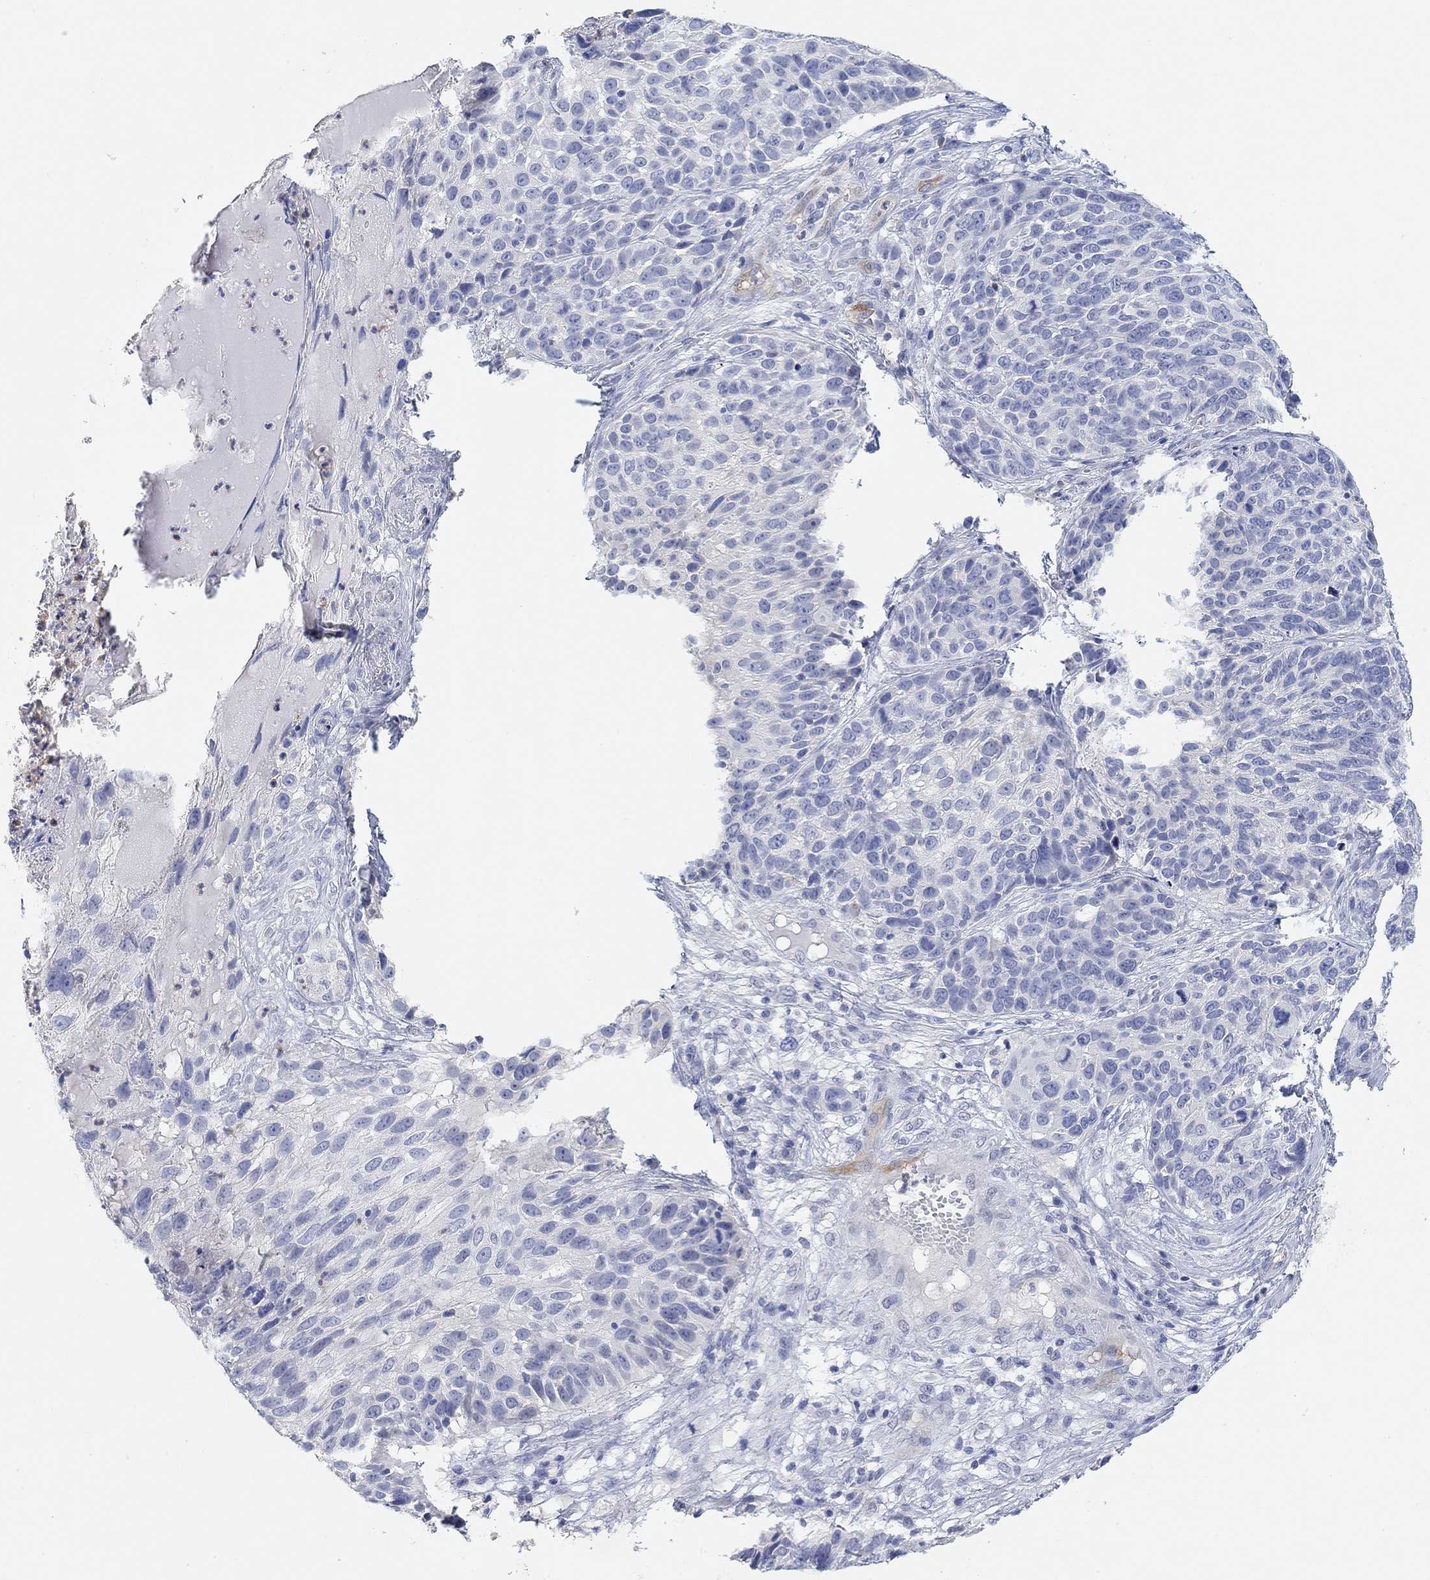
{"staining": {"intensity": "negative", "quantity": "none", "location": "none"}, "tissue": "skin cancer", "cell_type": "Tumor cells", "image_type": "cancer", "snomed": [{"axis": "morphology", "description": "Squamous cell carcinoma, NOS"}, {"axis": "topography", "description": "Skin"}], "caption": "There is no significant positivity in tumor cells of skin cancer (squamous cell carcinoma).", "gene": "VAT1L", "patient": {"sex": "male", "age": 92}}